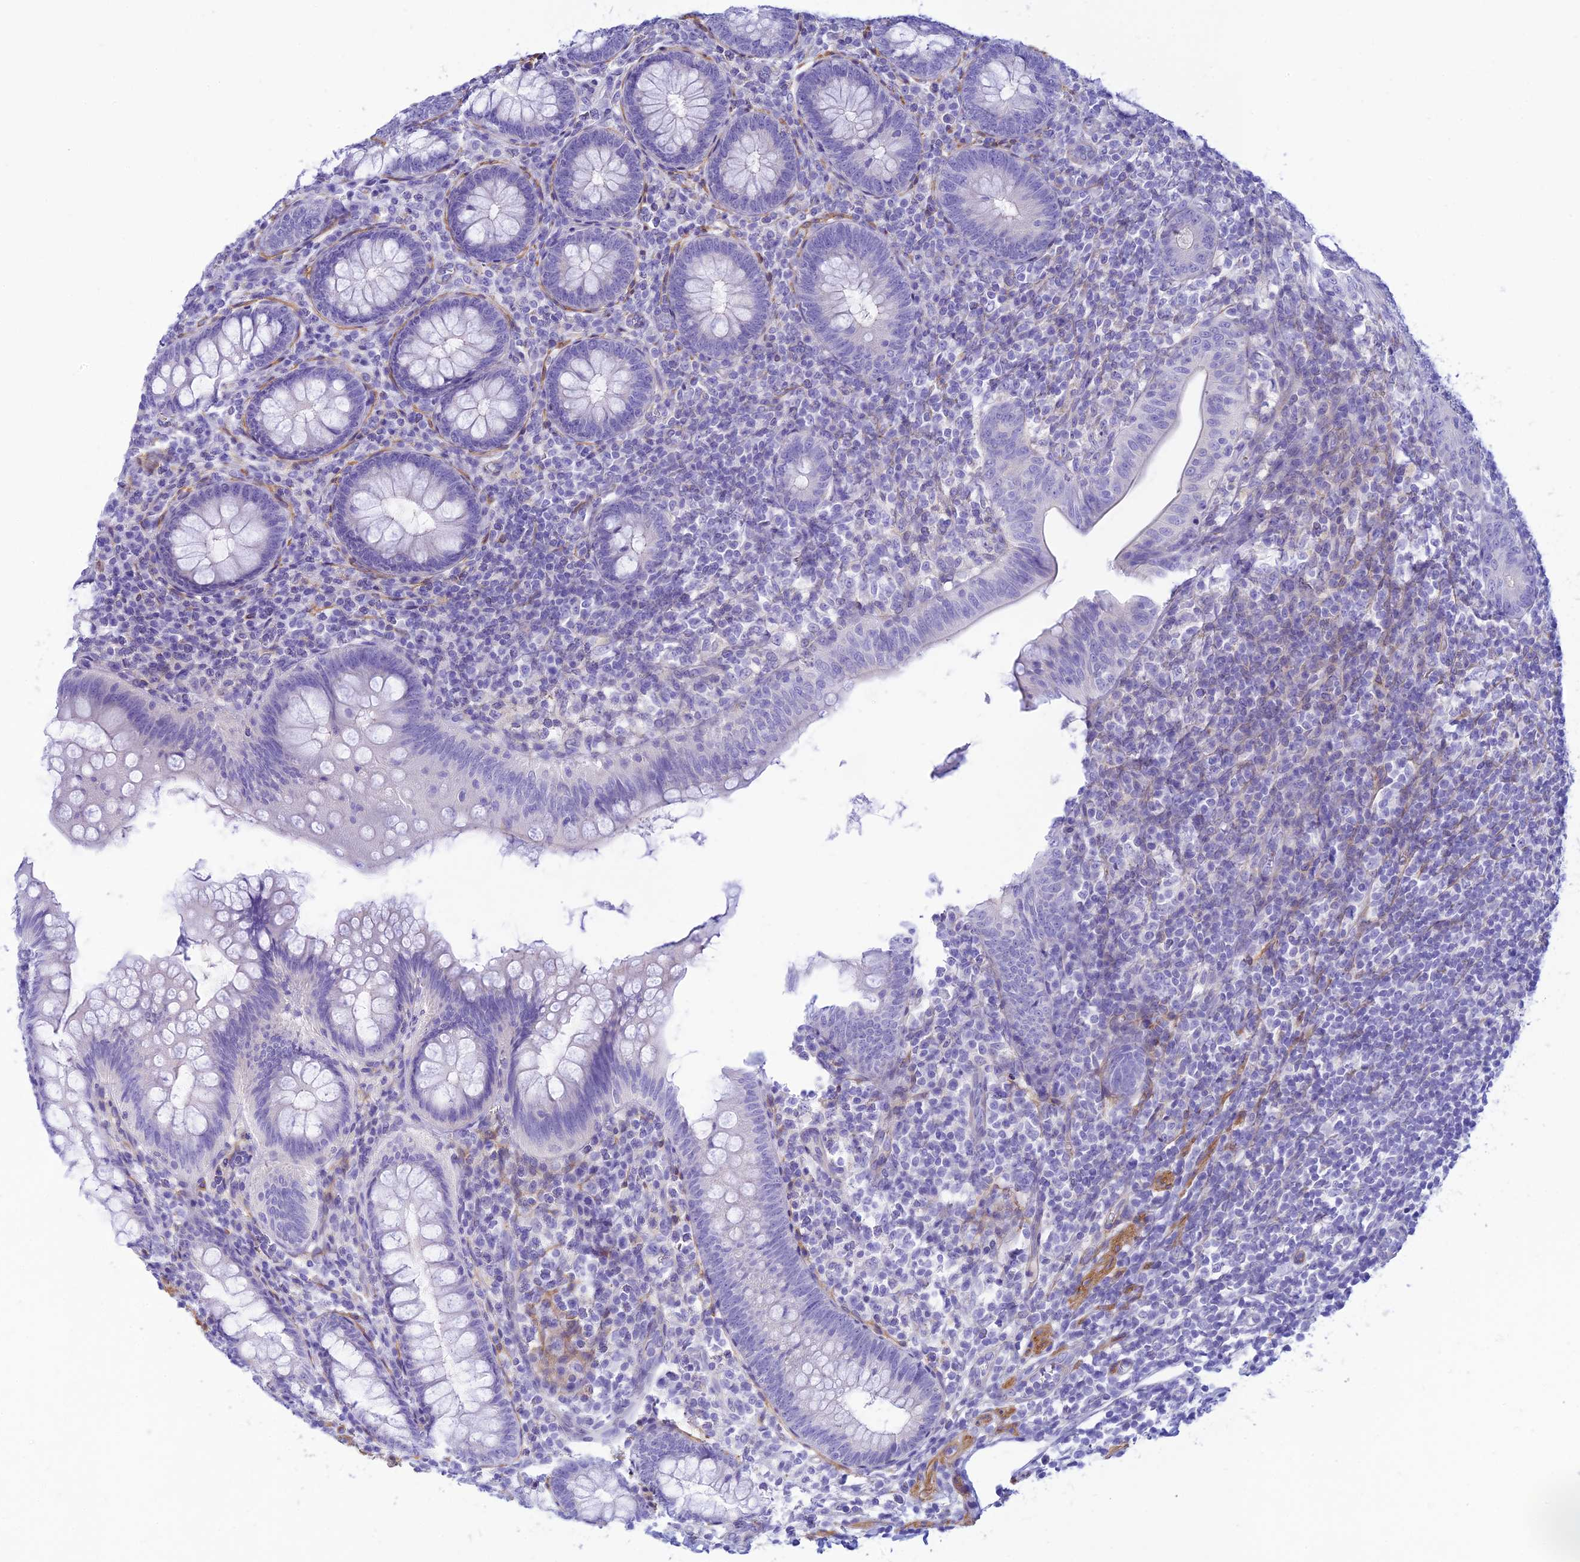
{"staining": {"intensity": "negative", "quantity": "none", "location": "none"}, "tissue": "appendix", "cell_type": "Glandular cells", "image_type": "normal", "snomed": [{"axis": "morphology", "description": "Normal tissue, NOS"}, {"axis": "topography", "description": "Appendix"}], "caption": "Protein analysis of benign appendix shows no significant staining in glandular cells.", "gene": "FBXW4", "patient": {"sex": "male", "age": 14}}